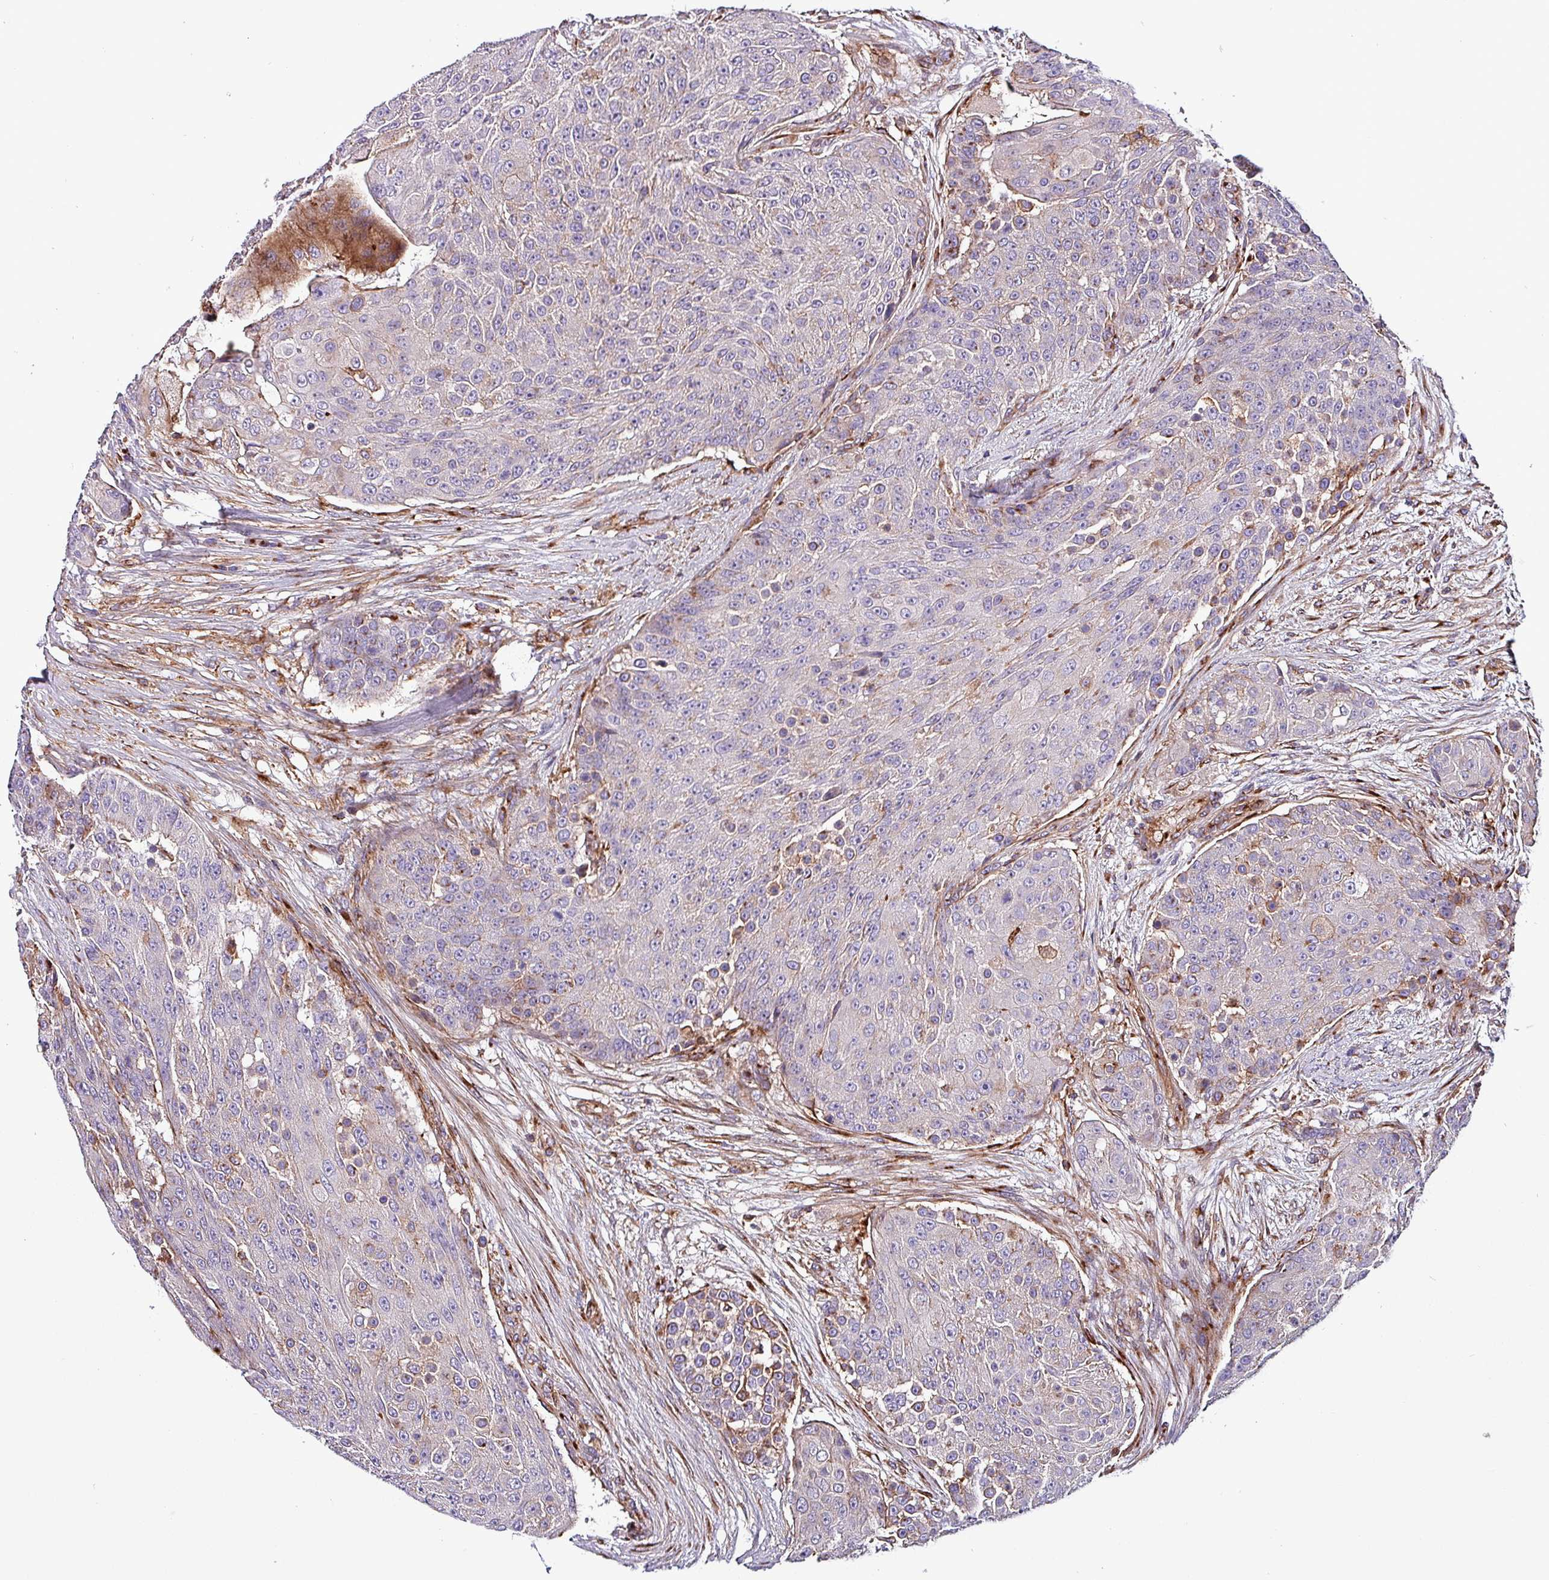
{"staining": {"intensity": "negative", "quantity": "none", "location": "none"}, "tissue": "urothelial cancer", "cell_type": "Tumor cells", "image_type": "cancer", "snomed": [{"axis": "morphology", "description": "Urothelial carcinoma, High grade"}, {"axis": "topography", "description": "Urinary bladder"}], "caption": "Urothelial carcinoma (high-grade) was stained to show a protein in brown. There is no significant staining in tumor cells. Nuclei are stained in blue.", "gene": "VAMP4", "patient": {"sex": "female", "age": 63}}